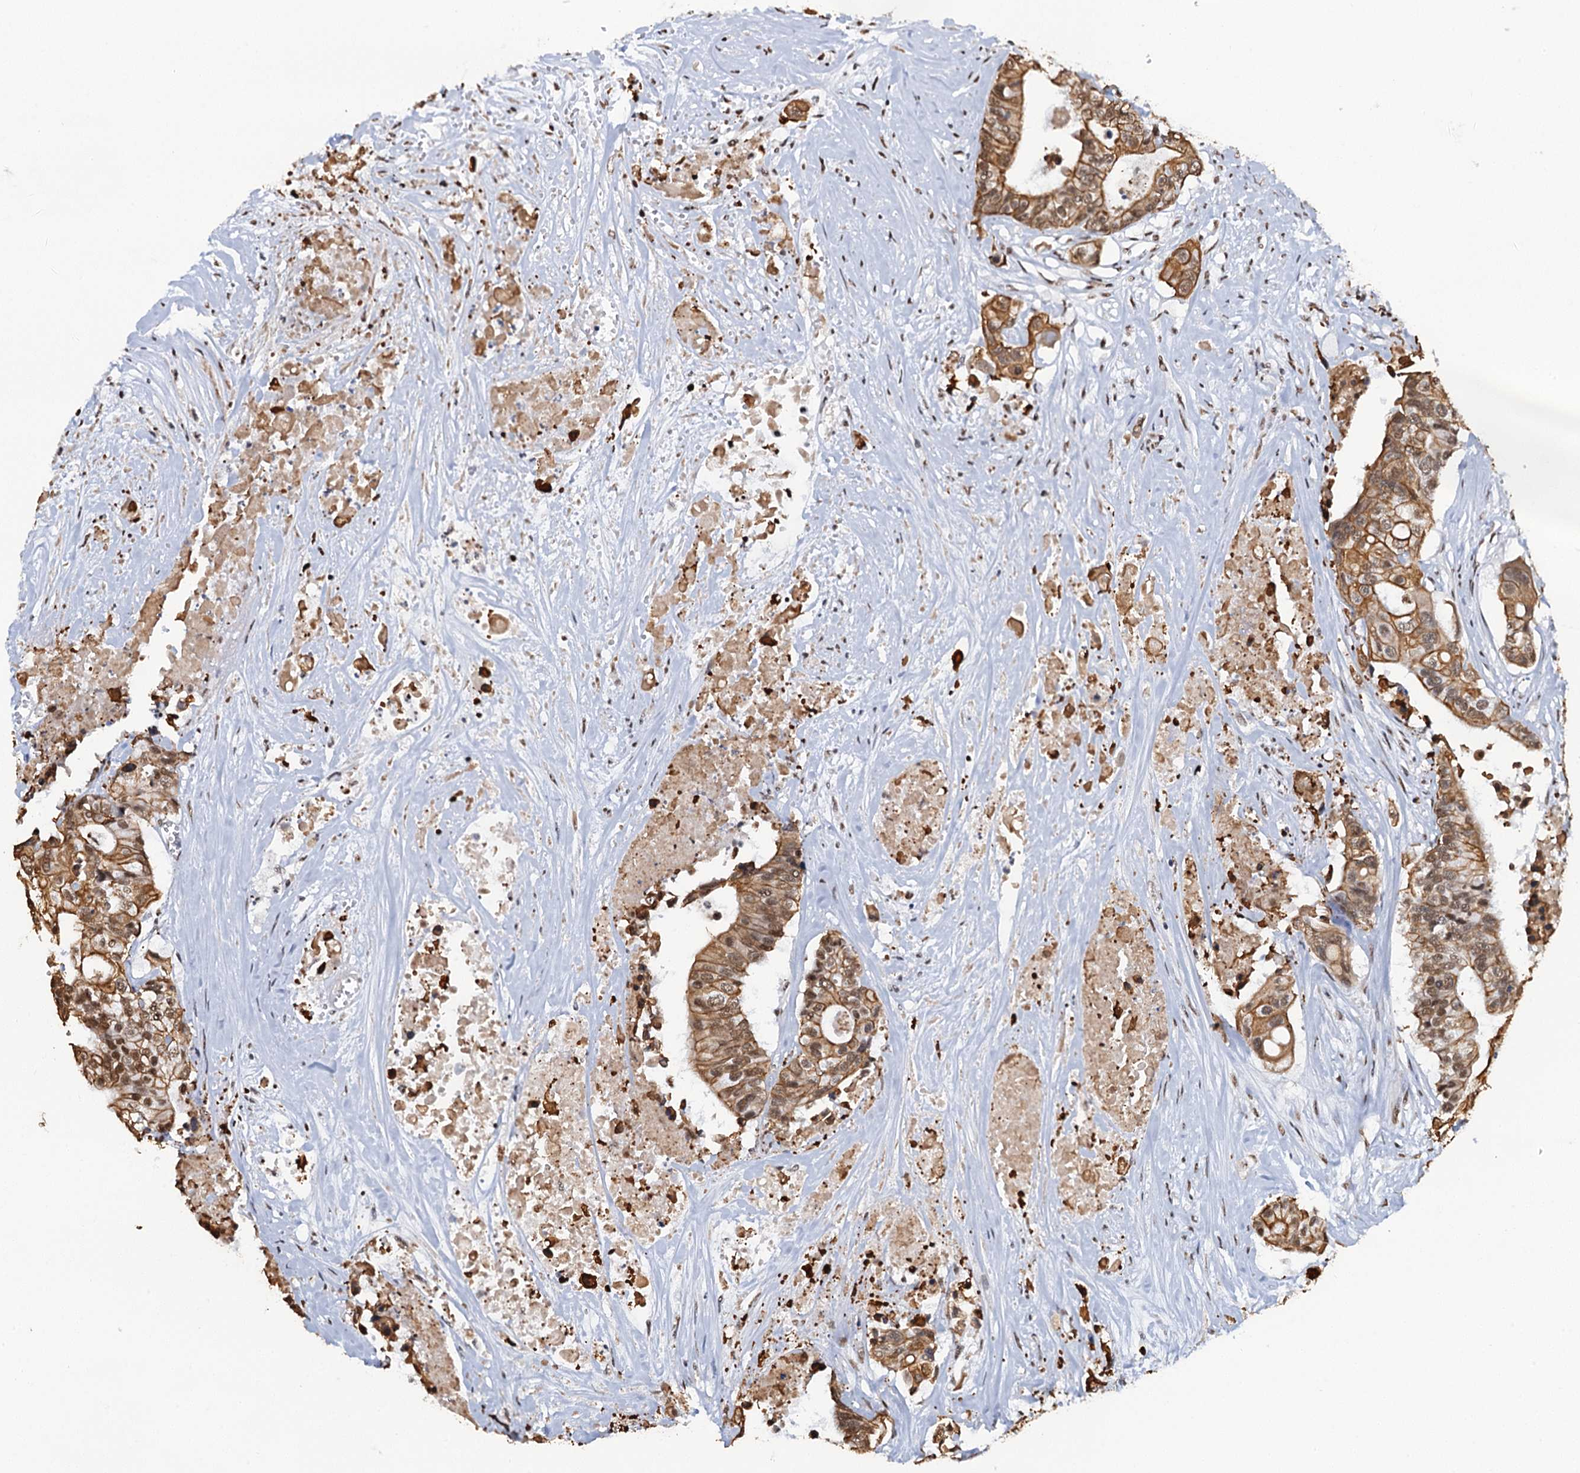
{"staining": {"intensity": "moderate", "quantity": ">75%", "location": "cytoplasmic/membranous,nuclear"}, "tissue": "colorectal cancer", "cell_type": "Tumor cells", "image_type": "cancer", "snomed": [{"axis": "morphology", "description": "Adenocarcinoma, NOS"}, {"axis": "topography", "description": "Colon"}], "caption": "Protein expression analysis of human colorectal cancer reveals moderate cytoplasmic/membranous and nuclear staining in approximately >75% of tumor cells.", "gene": "ZNF609", "patient": {"sex": "male", "age": 77}}